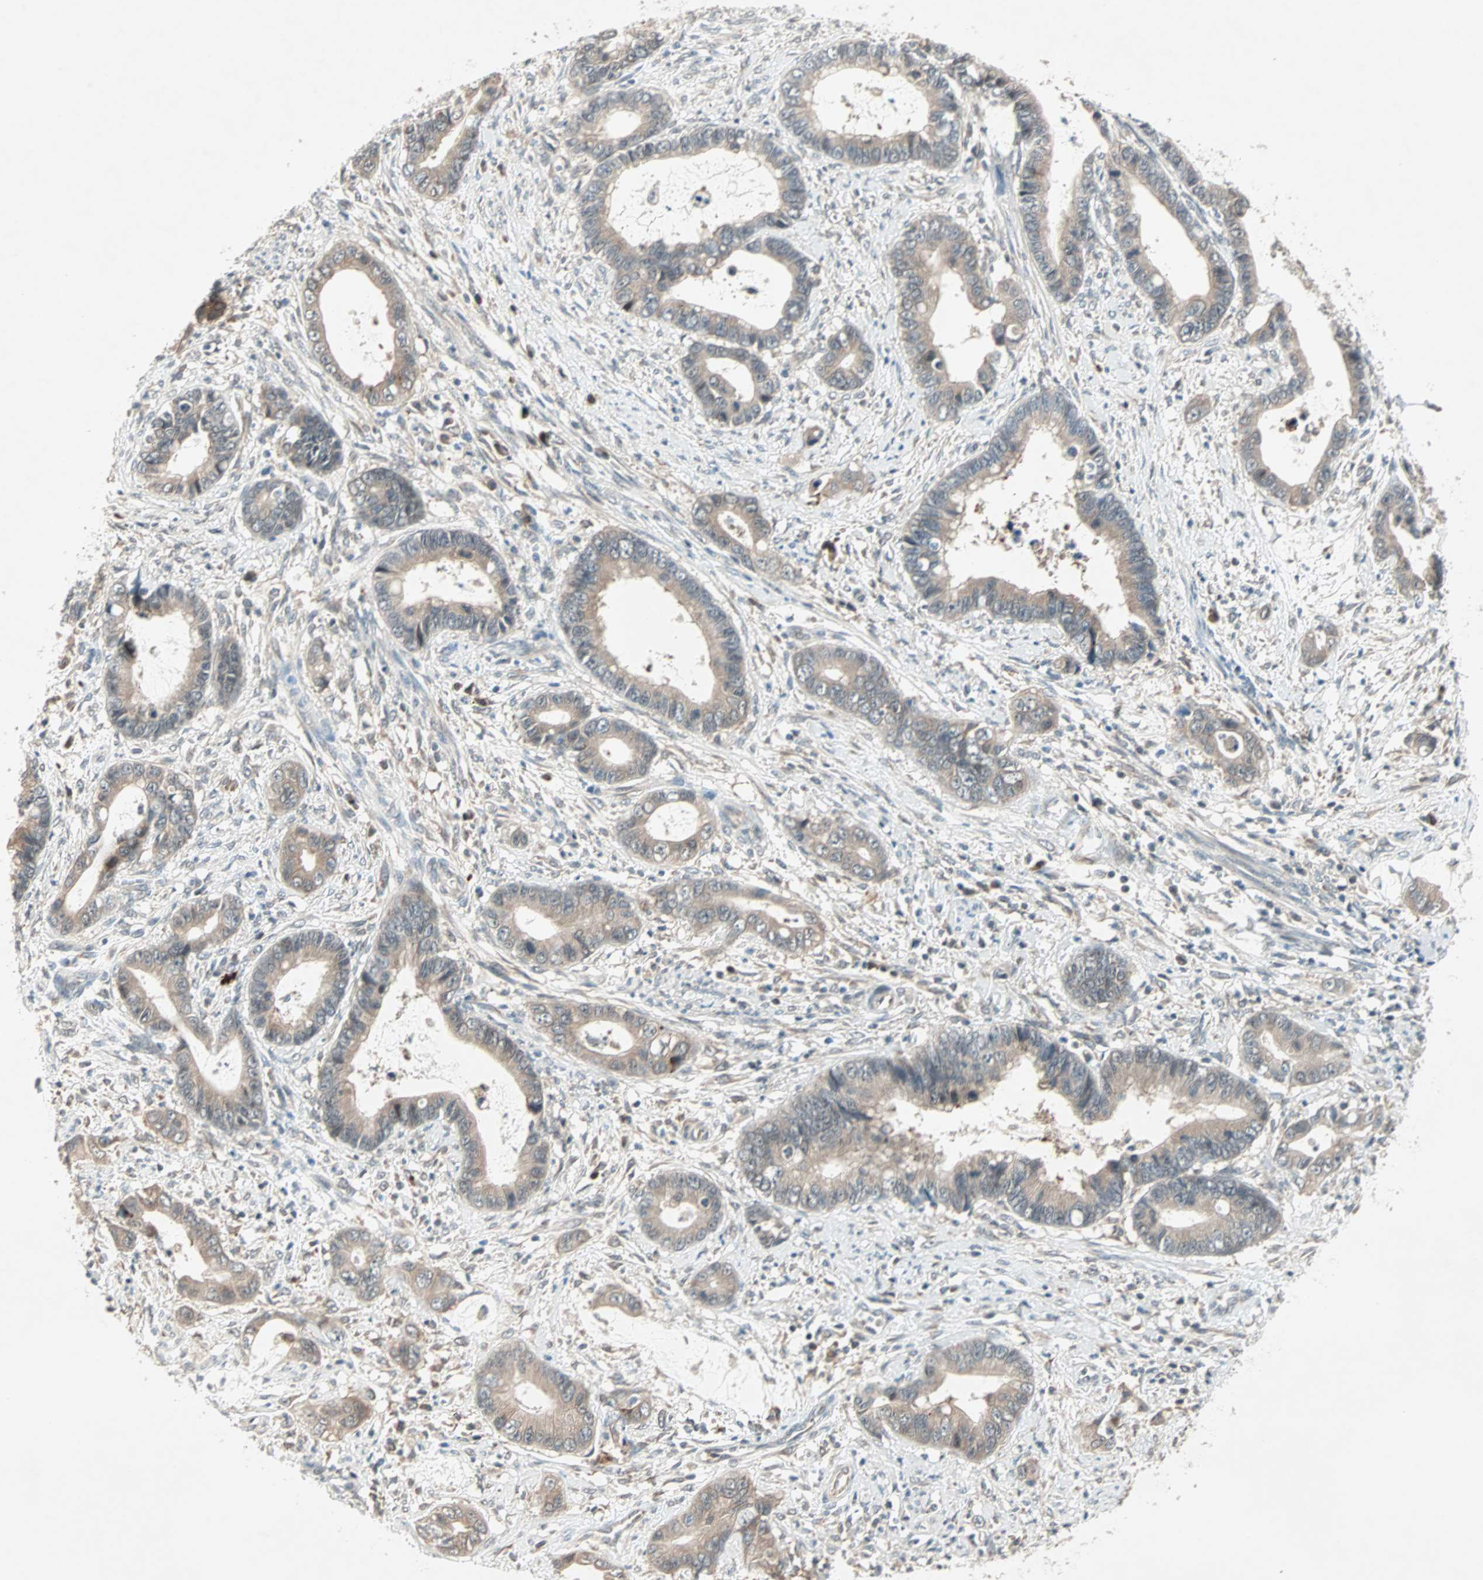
{"staining": {"intensity": "weak", "quantity": "25%-75%", "location": "cytoplasmic/membranous"}, "tissue": "cervical cancer", "cell_type": "Tumor cells", "image_type": "cancer", "snomed": [{"axis": "morphology", "description": "Adenocarcinoma, NOS"}, {"axis": "topography", "description": "Cervix"}], "caption": "This is a micrograph of IHC staining of cervical cancer, which shows weak staining in the cytoplasmic/membranous of tumor cells.", "gene": "PGBD1", "patient": {"sex": "female", "age": 44}}